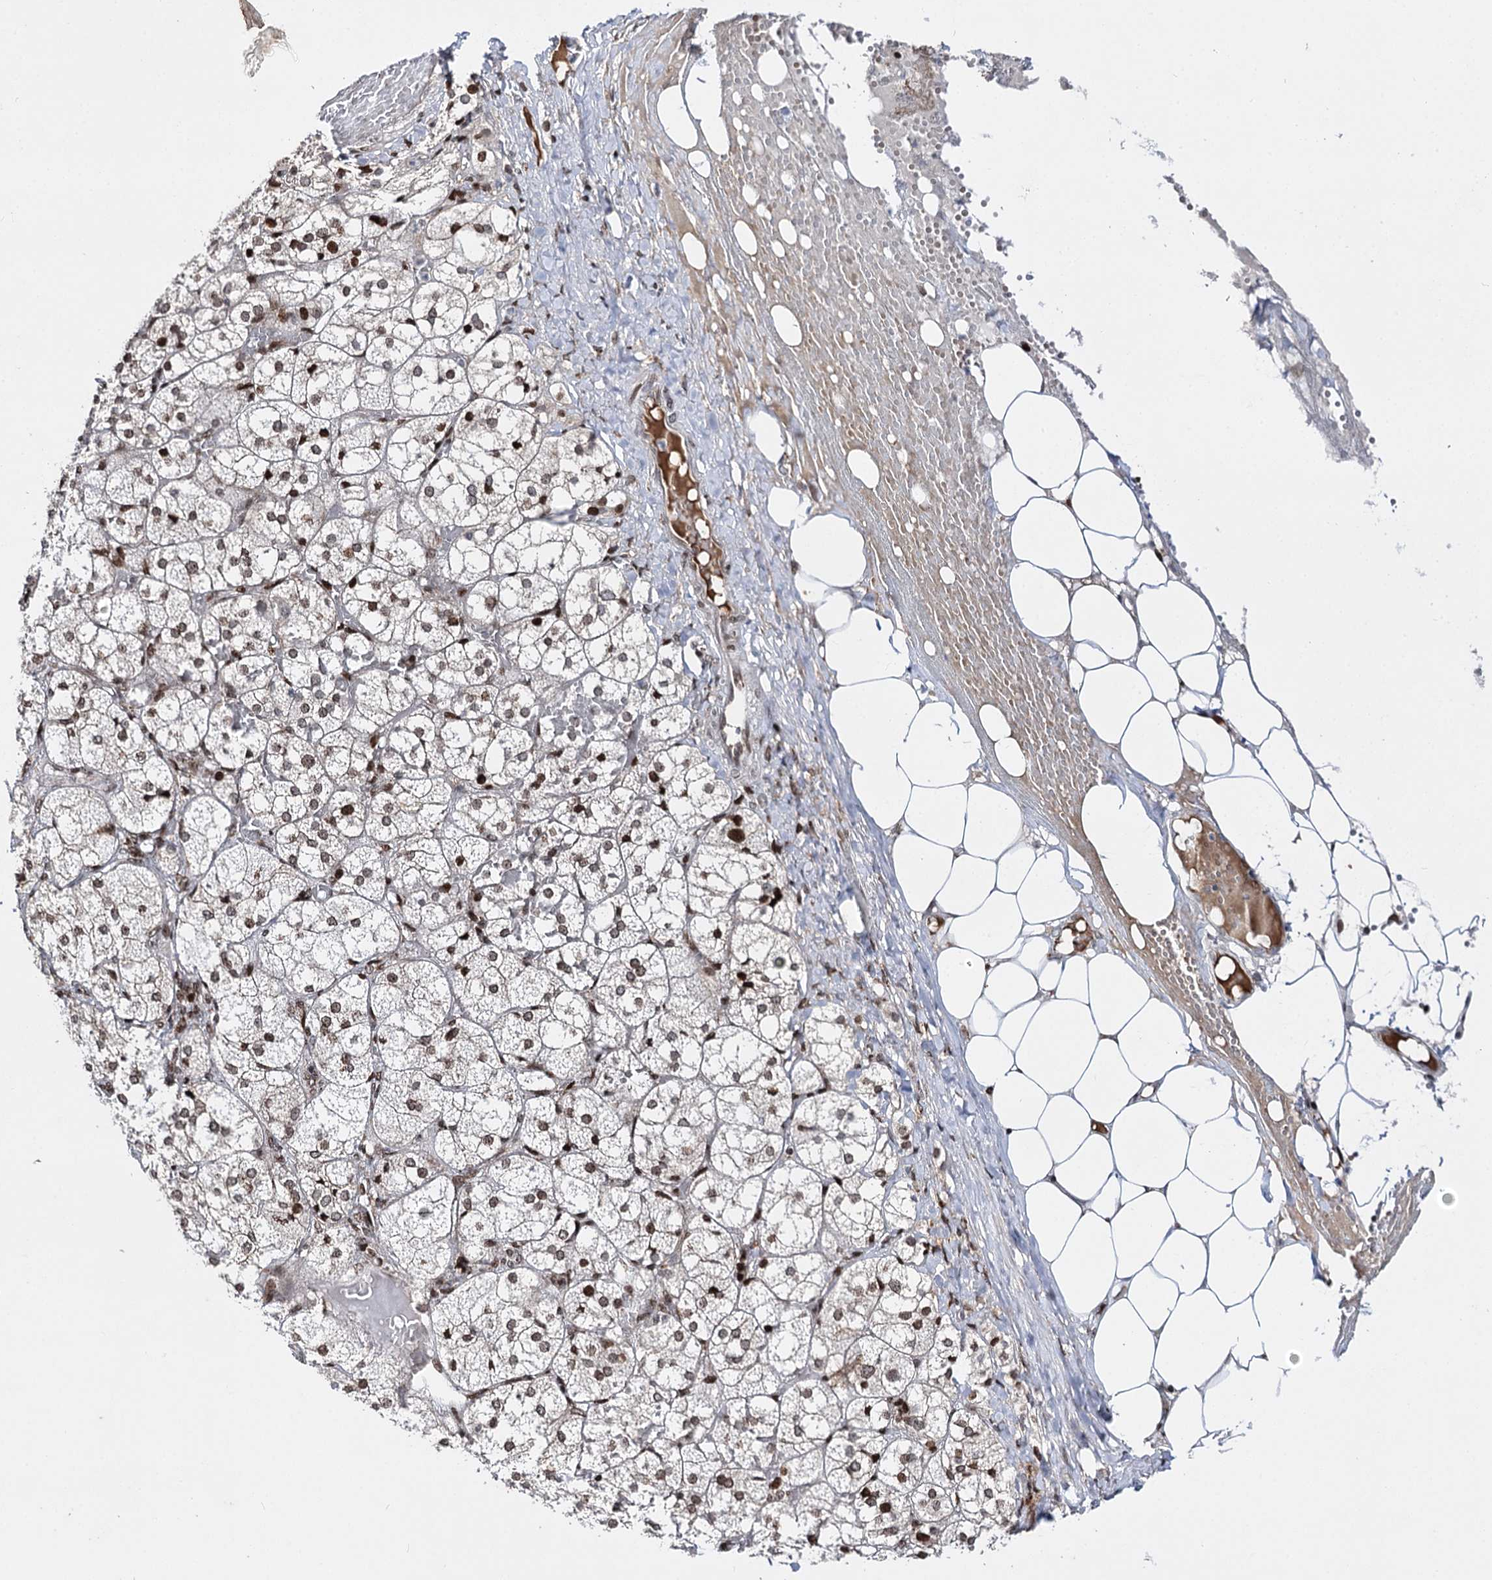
{"staining": {"intensity": "strong", "quantity": "25%-75%", "location": "nuclear"}, "tissue": "adrenal gland", "cell_type": "Glandular cells", "image_type": "normal", "snomed": [{"axis": "morphology", "description": "Normal tissue, NOS"}, {"axis": "topography", "description": "Adrenal gland"}], "caption": "This photomicrograph displays normal adrenal gland stained with immunohistochemistry to label a protein in brown. The nuclear of glandular cells show strong positivity for the protein. Nuclei are counter-stained blue.", "gene": "ITFG2", "patient": {"sex": "female", "age": 61}}